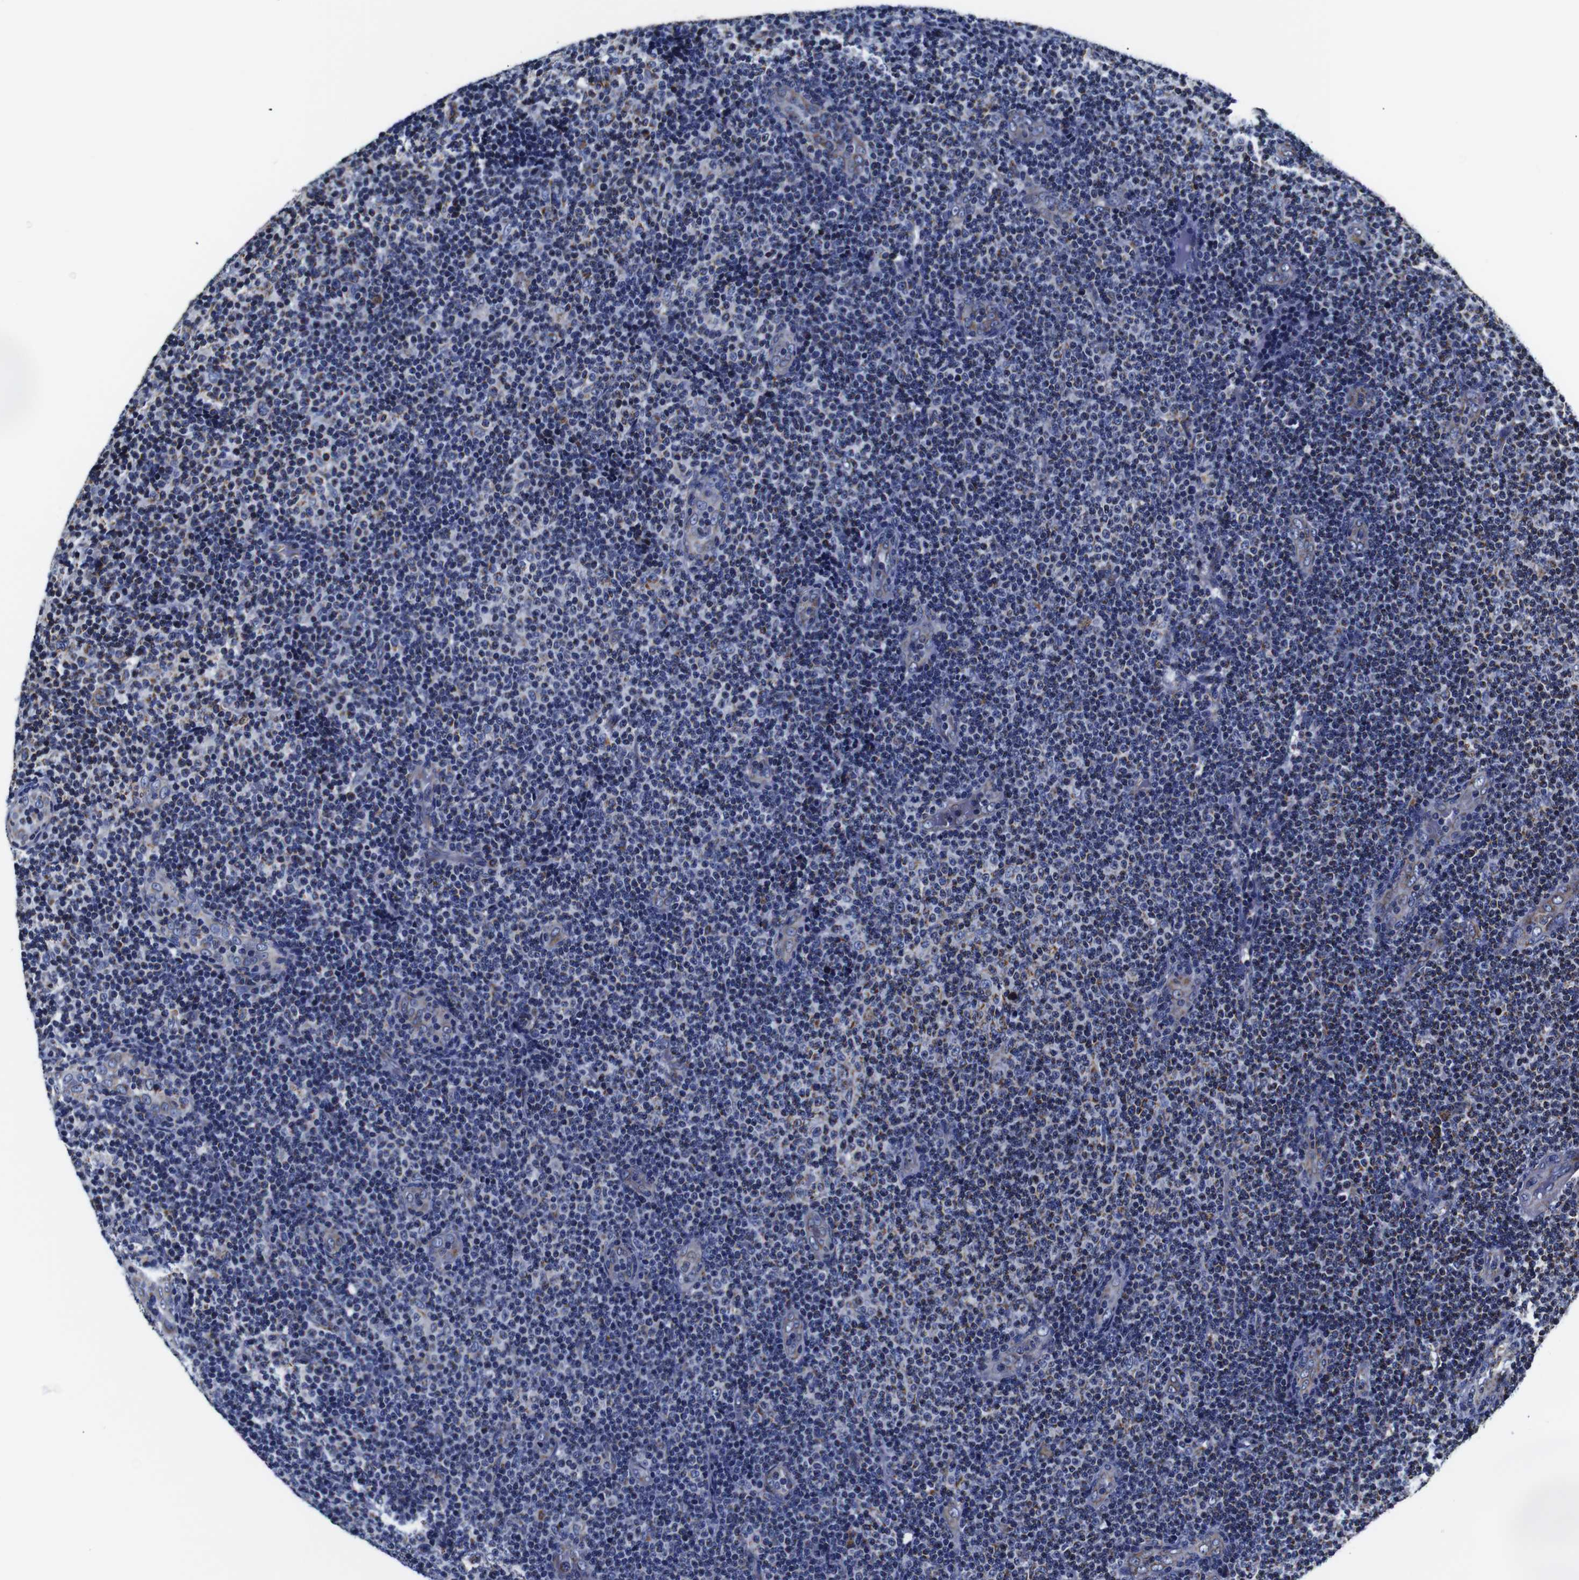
{"staining": {"intensity": "negative", "quantity": "none", "location": "none"}, "tissue": "lymphoma", "cell_type": "Tumor cells", "image_type": "cancer", "snomed": [{"axis": "morphology", "description": "Malignant lymphoma, non-Hodgkin's type, Low grade"}, {"axis": "topography", "description": "Lymph node"}], "caption": "This is an immunohistochemistry image of human low-grade malignant lymphoma, non-Hodgkin's type. There is no staining in tumor cells.", "gene": "FKBP9", "patient": {"sex": "male", "age": 83}}